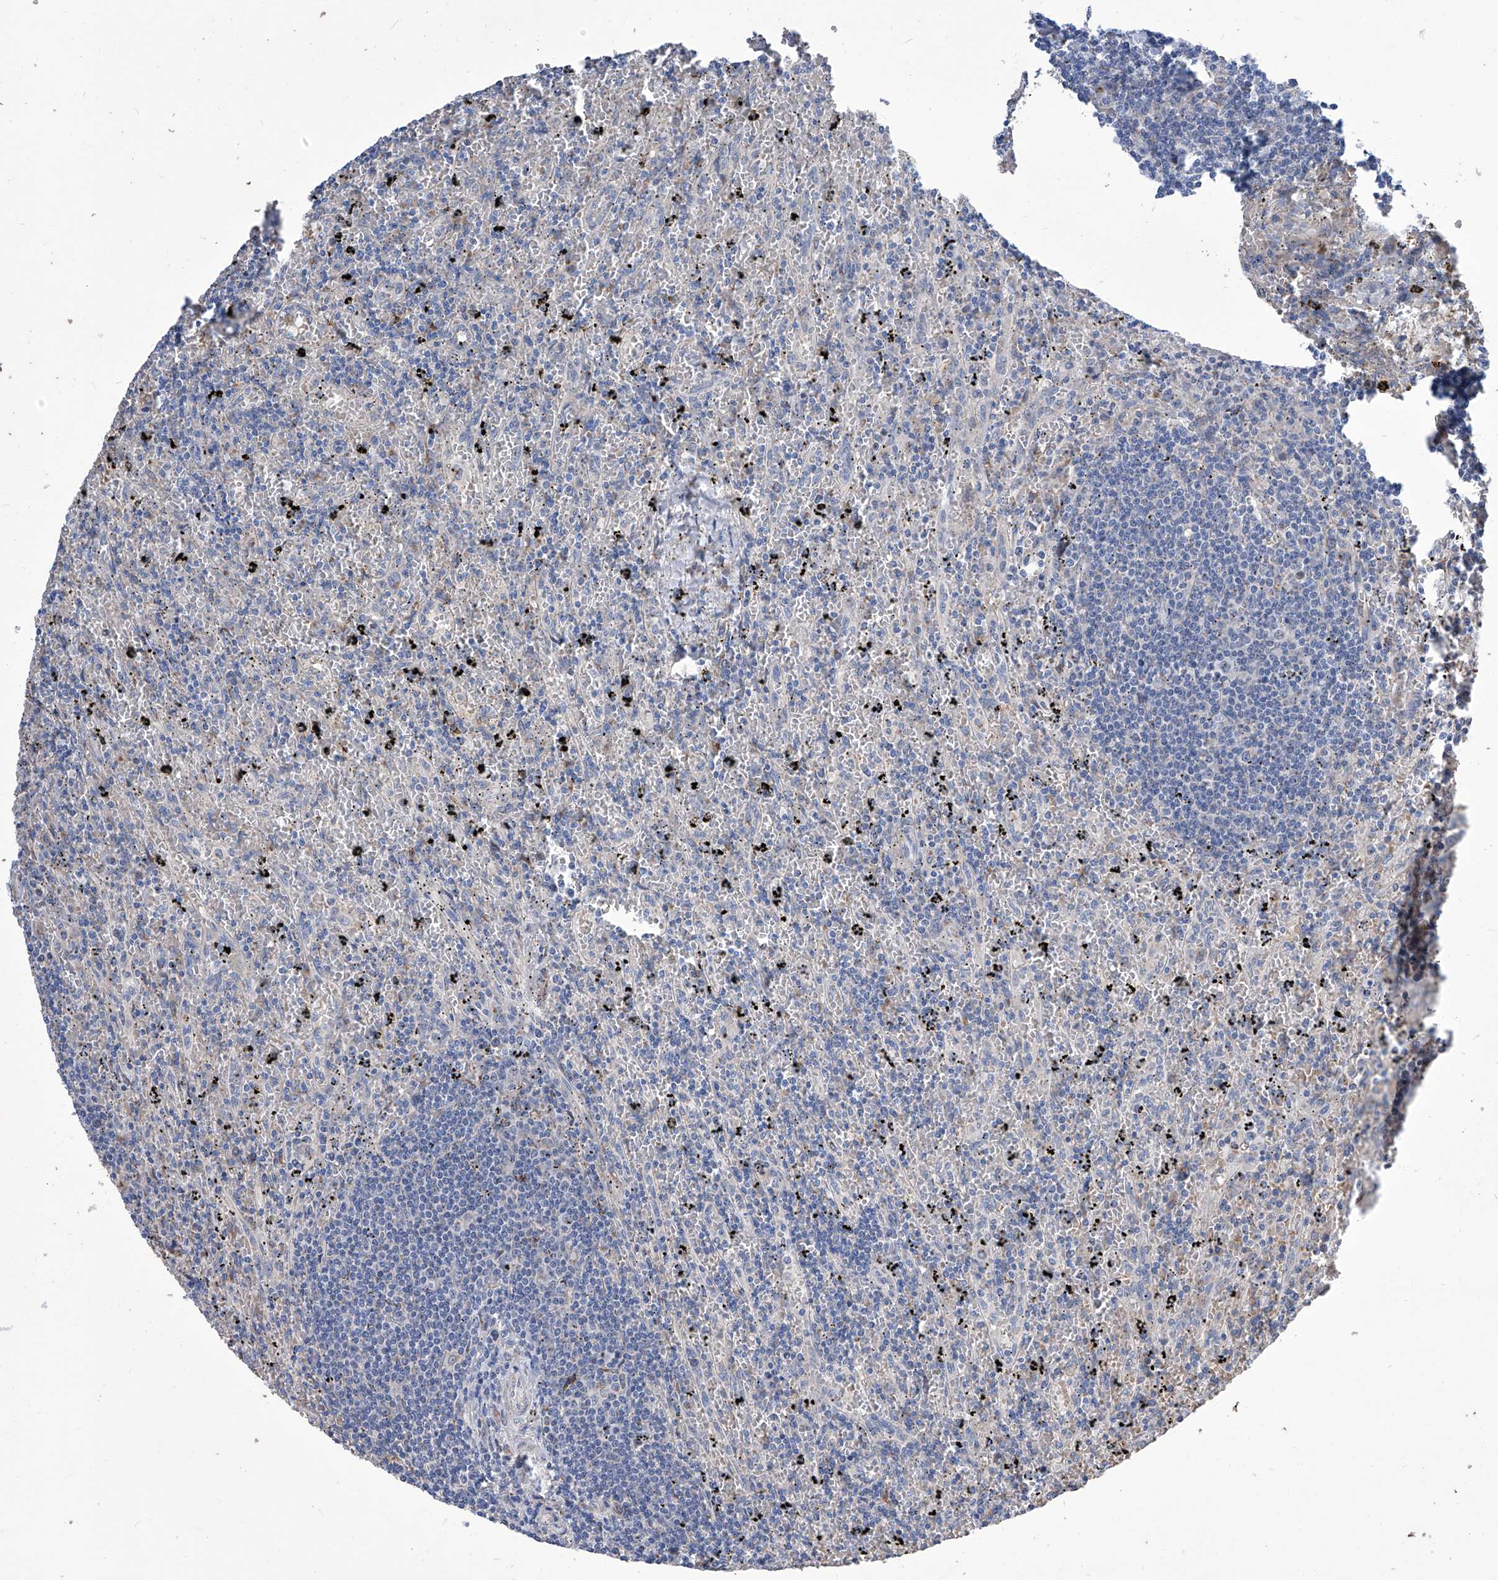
{"staining": {"intensity": "negative", "quantity": "none", "location": "none"}, "tissue": "lymphoma", "cell_type": "Tumor cells", "image_type": "cancer", "snomed": [{"axis": "morphology", "description": "Malignant lymphoma, non-Hodgkin's type, Low grade"}, {"axis": "topography", "description": "Spleen"}], "caption": "Immunohistochemistry (IHC) micrograph of low-grade malignant lymphoma, non-Hodgkin's type stained for a protein (brown), which exhibits no expression in tumor cells. Brightfield microscopy of immunohistochemistry (IHC) stained with DAB (brown) and hematoxylin (blue), captured at high magnification.", "gene": "TJAP1", "patient": {"sex": "male", "age": 76}}